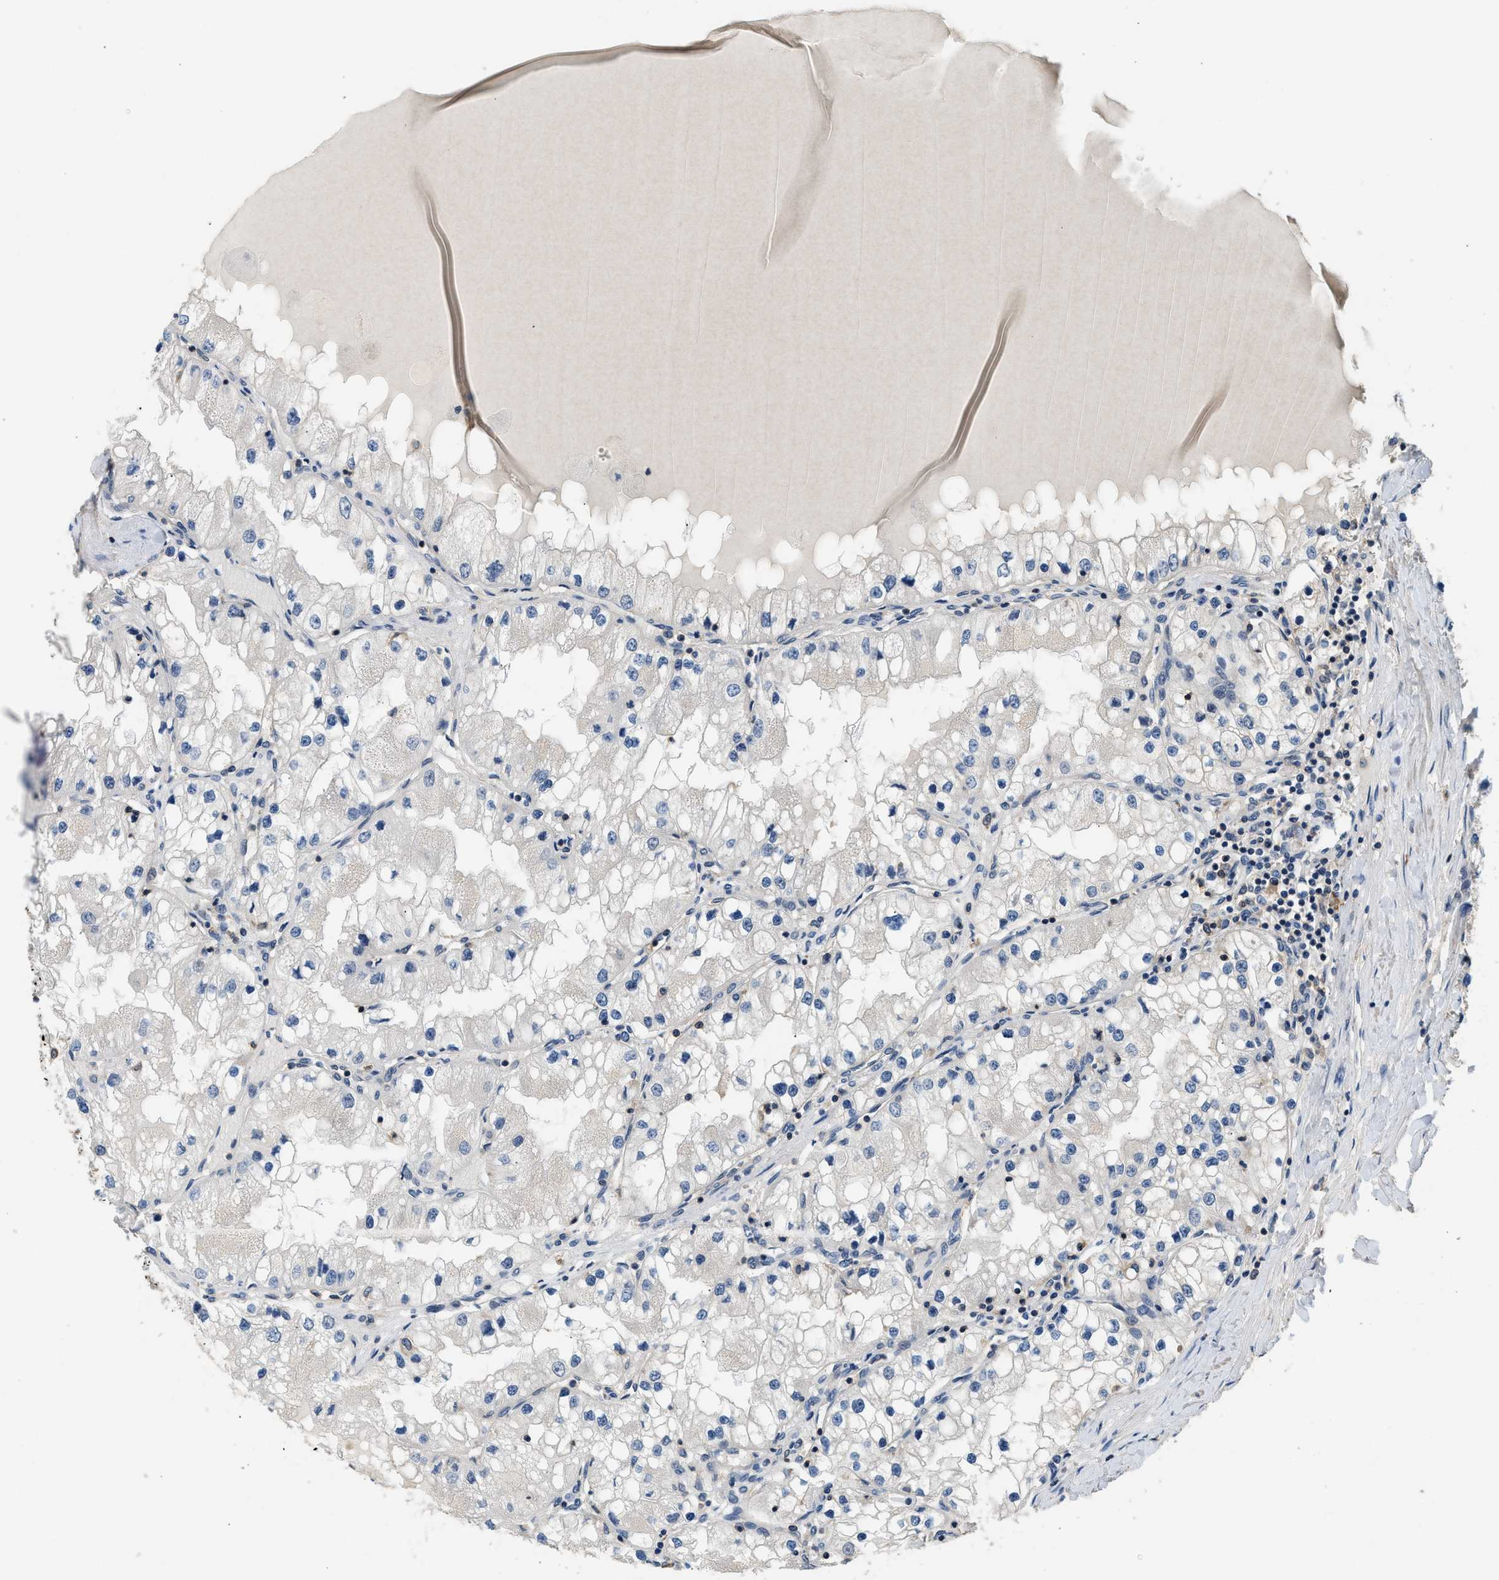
{"staining": {"intensity": "negative", "quantity": "none", "location": "none"}, "tissue": "renal cancer", "cell_type": "Tumor cells", "image_type": "cancer", "snomed": [{"axis": "morphology", "description": "Adenocarcinoma, NOS"}, {"axis": "topography", "description": "Kidney"}], "caption": "IHC of human renal cancer exhibits no expression in tumor cells.", "gene": "MTMR1", "patient": {"sex": "male", "age": 68}}